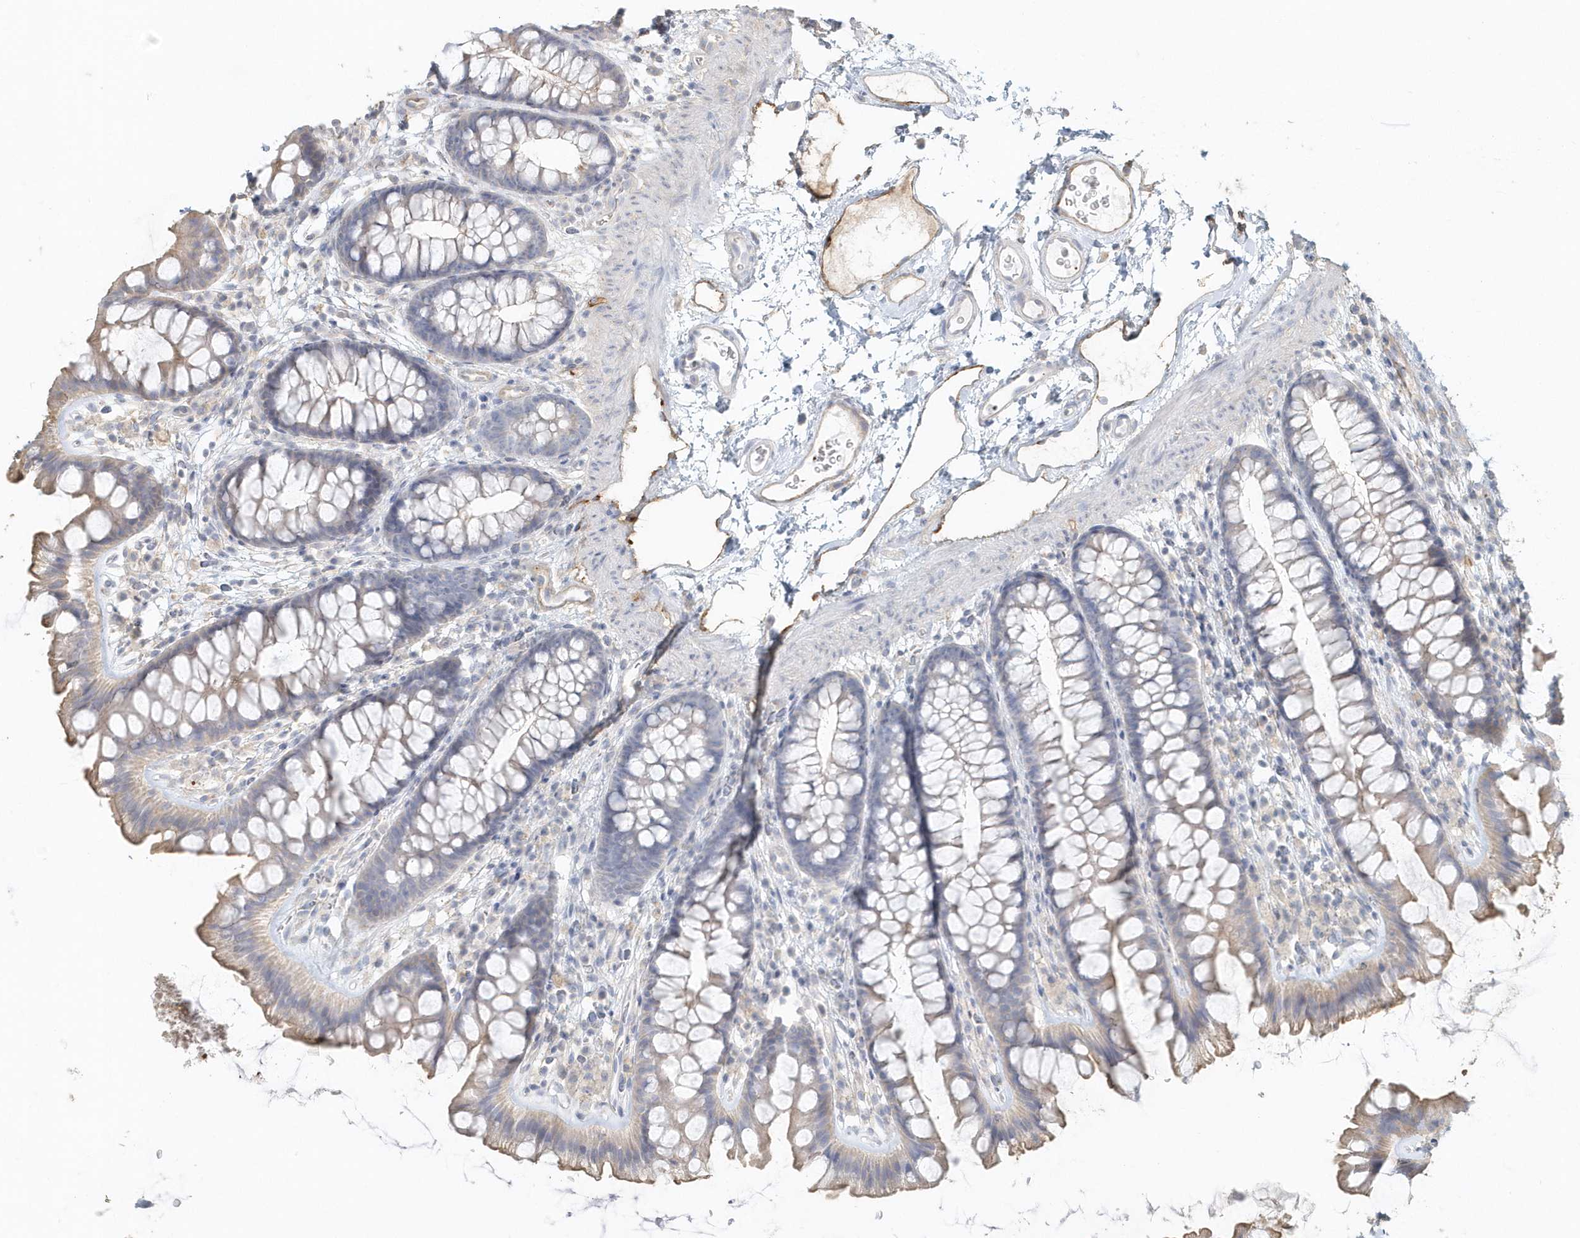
{"staining": {"intensity": "negative", "quantity": "none", "location": "none"}, "tissue": "colon", "cell_type": "Endothelial cells", "image_type": "normal", "snomed": [{"axis": "morphology", "description": "Normal tissue, NOS"}, {"axis": "topography", "description": "Colon"}], "caption": "The histopathology image shows no staining of endothelial cells in unremarkable colon.", "gene": "MMRN1", "patient": {"sex": "female", "age": 62}}